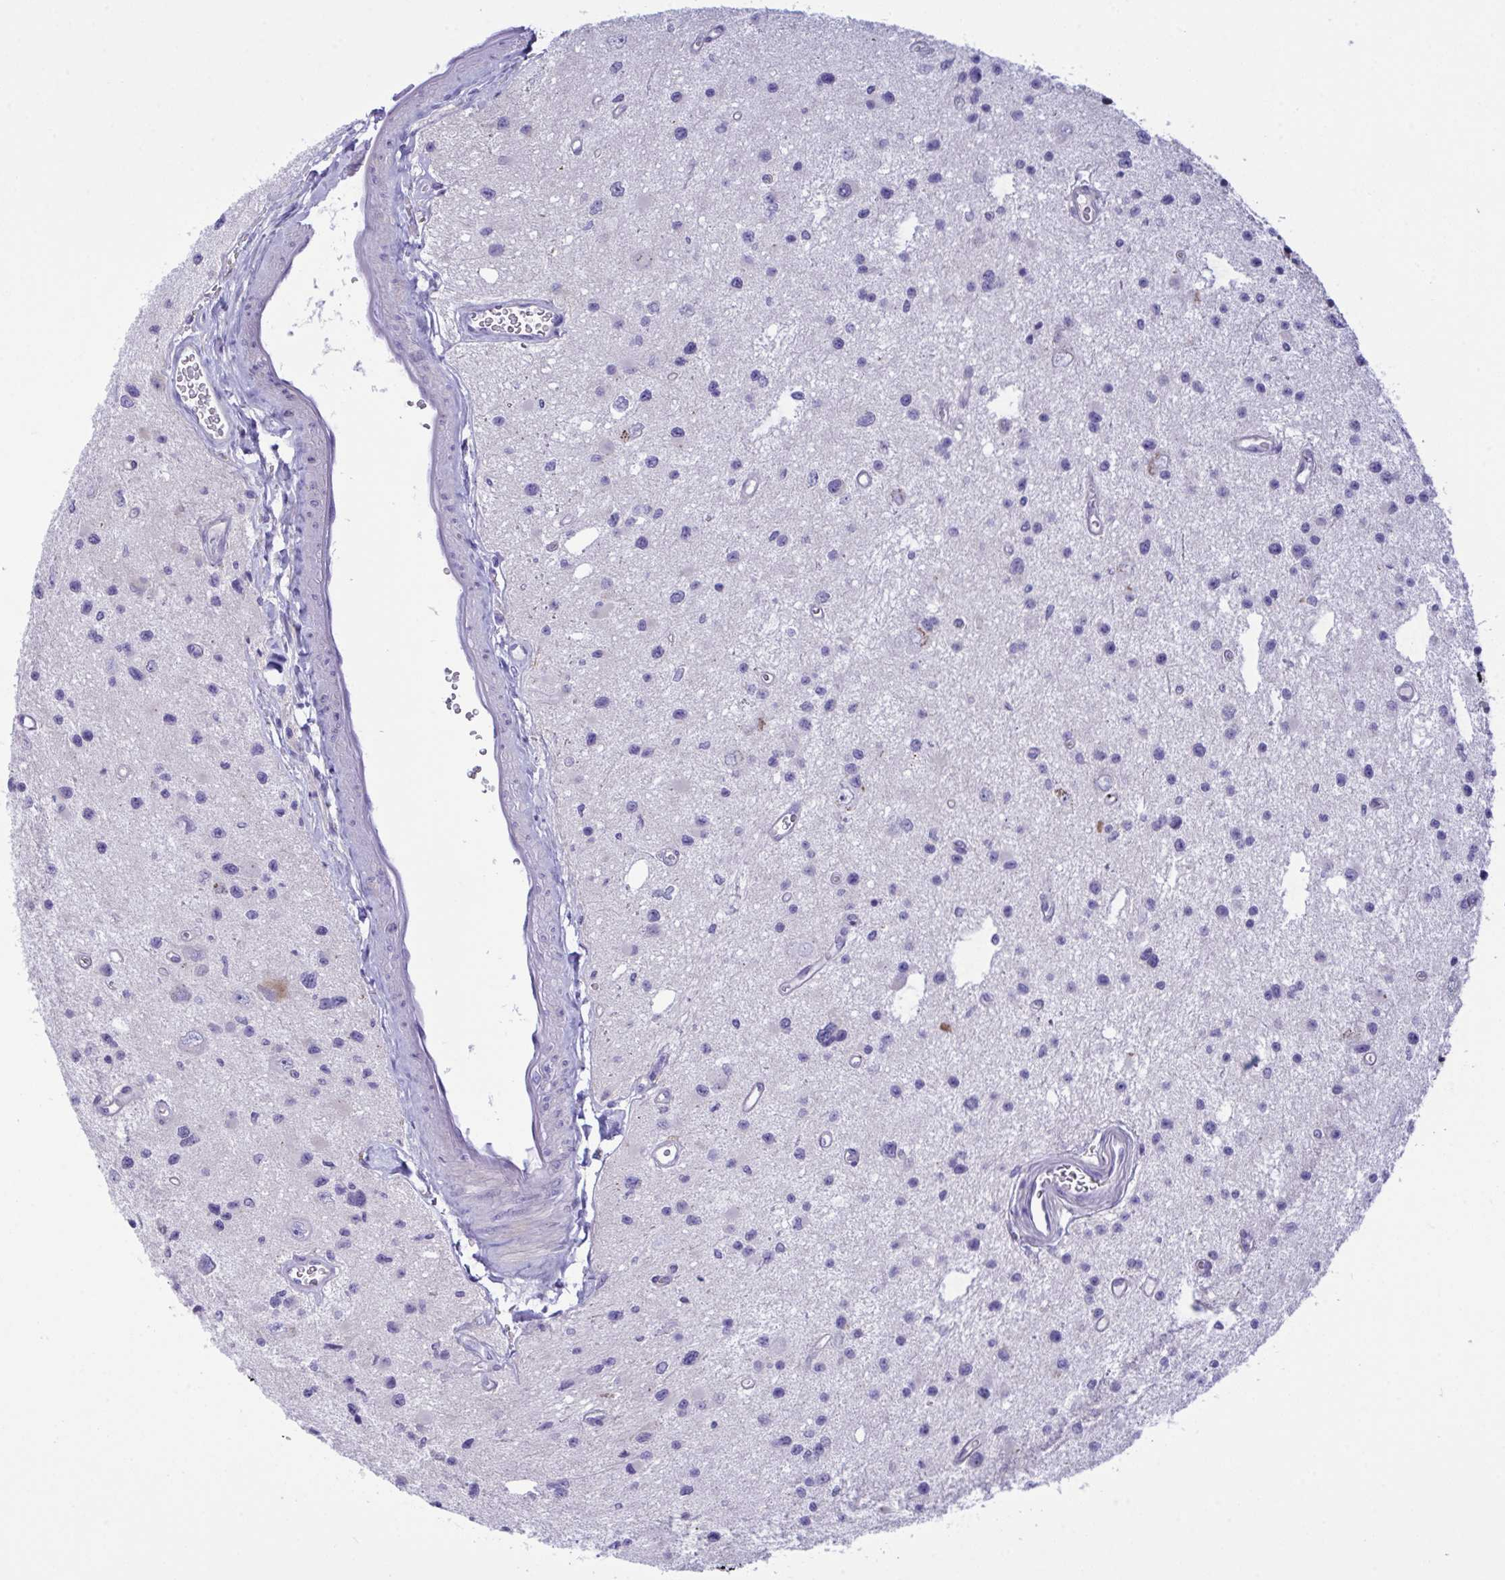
{"staining": {"intensity": "negative", "quantity": "none", "location": "none"}, "tissue": "glioma", "cell_type": "Tumor cells", "image_type": "cancer", "snomed": [{"axis": "morphology", "description": "Glioma, malignant, Low grade"}, {"axis": "topography", "description": "Brain"}], "caption": "This is an IHC histopathology image of malignant glioma (low-grade). There is no expression in tumor cells.", "gene": "WDR97", "patient": {"sex": "male", "age": 43}}